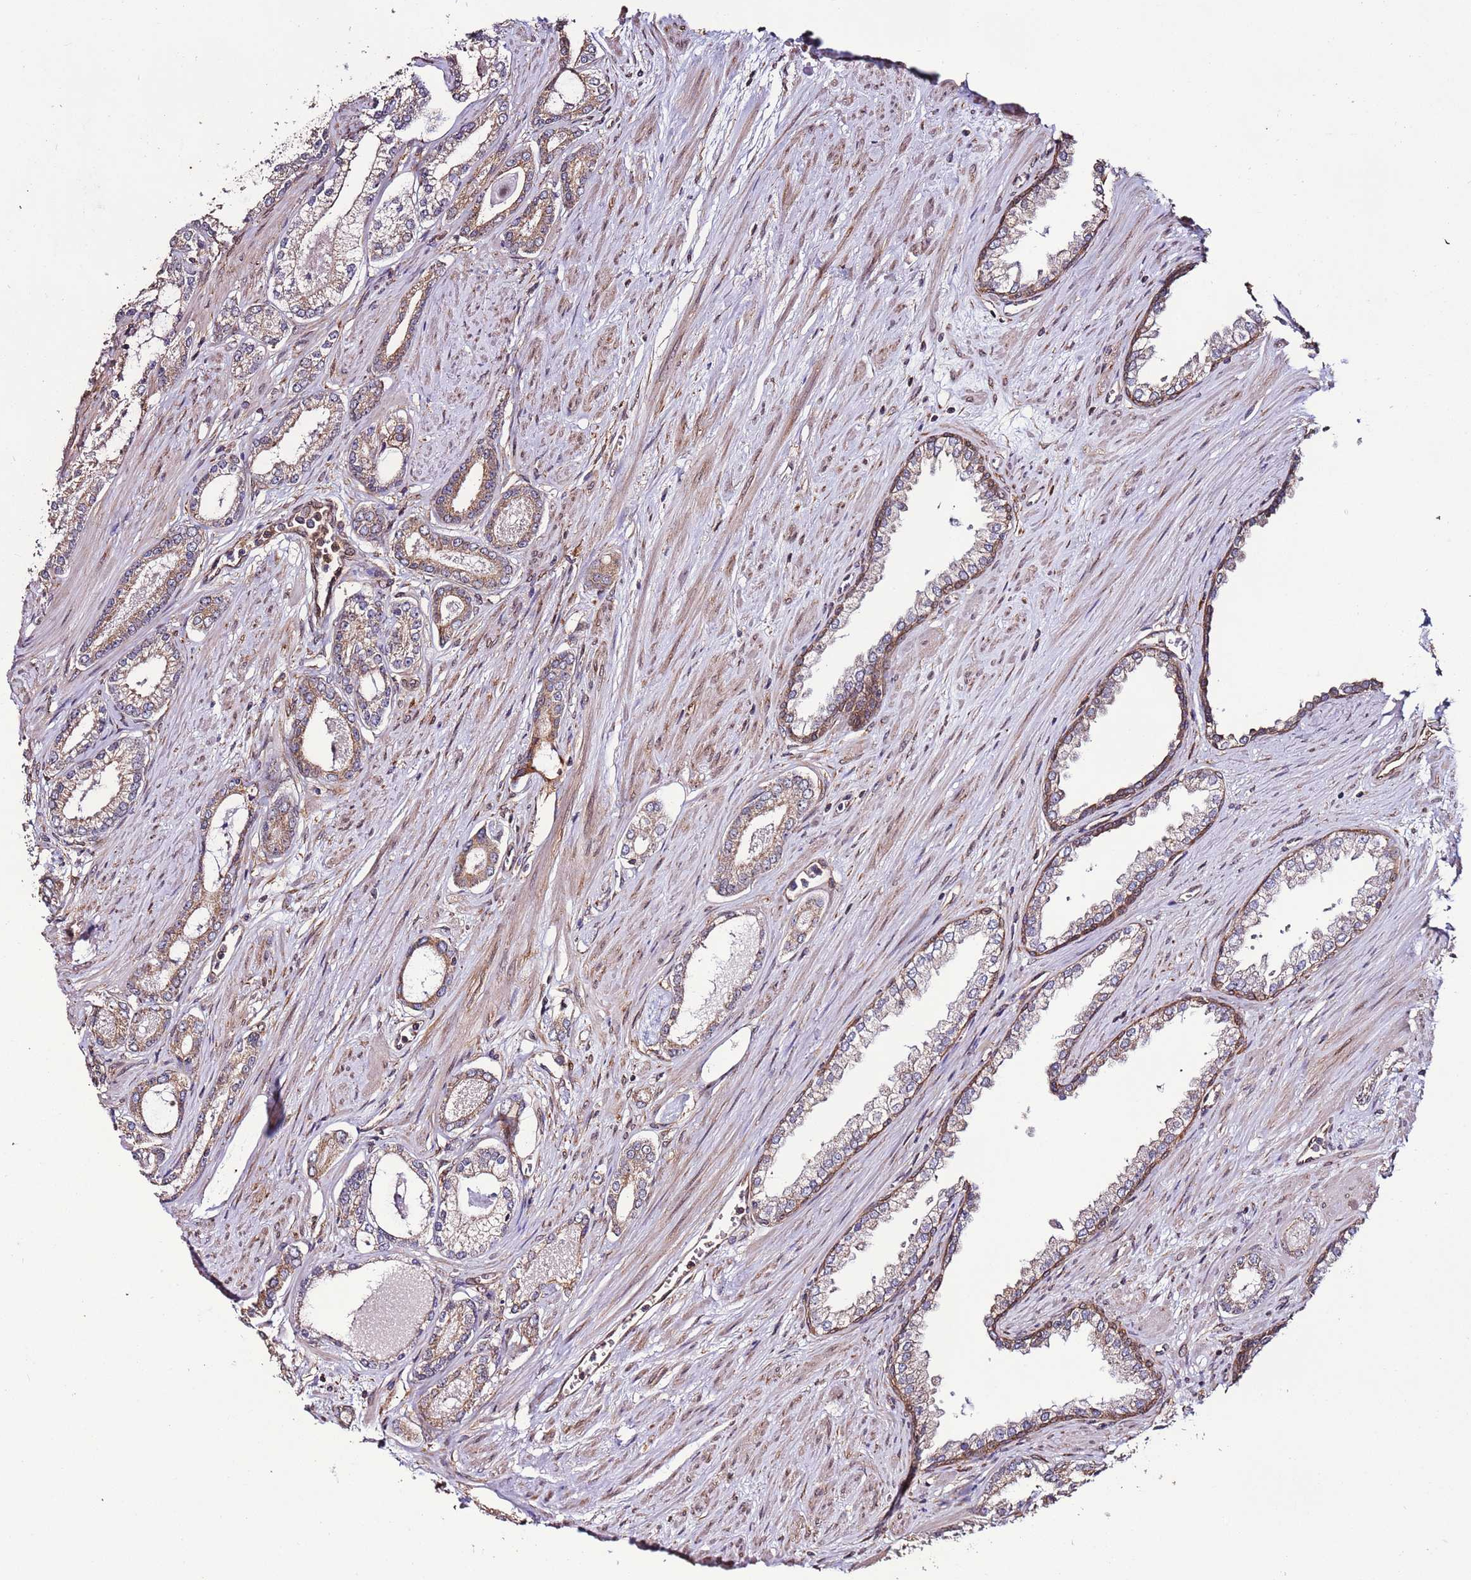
{"staining": {"intensity": "moderate", "quantity": ">75%", "location": "cytoplasmic/membranous"}, "tissue": "prostate cancer", "cell_type": "Tumor cells", "image_type": "cancer", "snomed": [{"axis": "morphology", "description": "Adenocarcinoma, Low grade"}, {"axis": "topography", "description": "Prostate"}], "caption": "Immunohistochemical staining of prostate adenocarcinoma (low-grade) exhibits moderate cytoplasmic/membranous protein staining in approximately >75% of tumor cells.", "gene": "SLC41A3", "patient": {"sex": "male", "age": 60}}